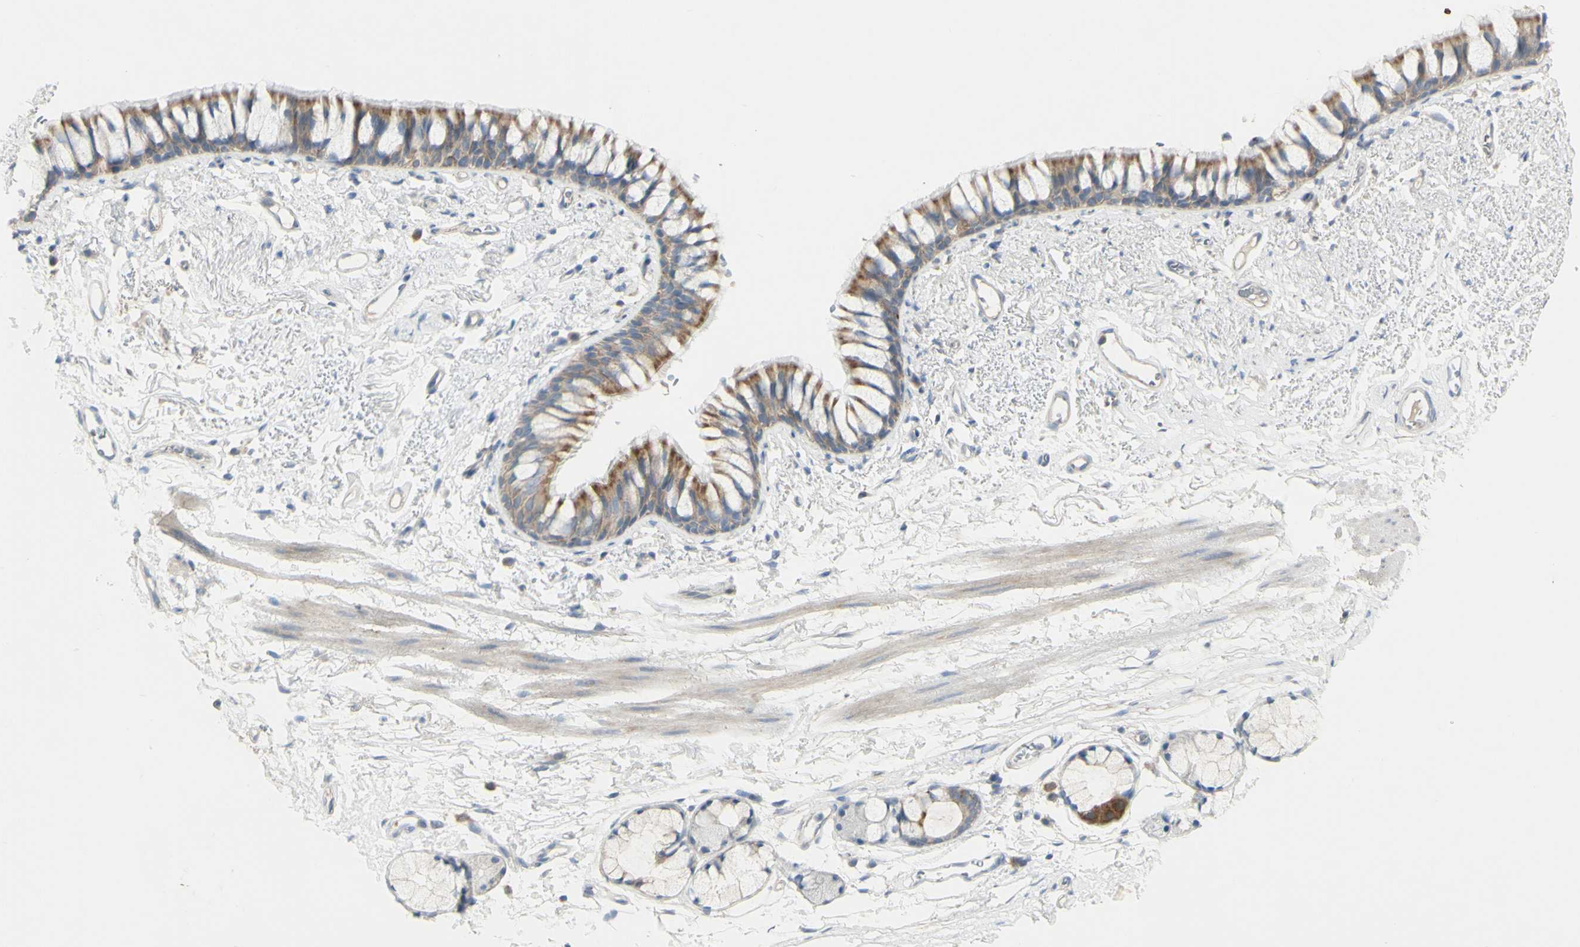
{"staining": {"intensity": "negative", "quantity": "none", "location": "none"}, "tissue": "adipose tissue", "cell_type": "Adipocytes", "image_type": "normal", "snomed": [{"axis": "morphology", "description": "Normal tissue, NOS"}, {"axis": "topography", "description": "Bronchus"}], "caption": "Adipocytes show no significant expression in unremarkable adipose tissue. (DAB IHC visualized using brightfield microscopy, high magnification).", "gene": "CNTNAP1", "patient": {"sex": "female", "age": 73}}